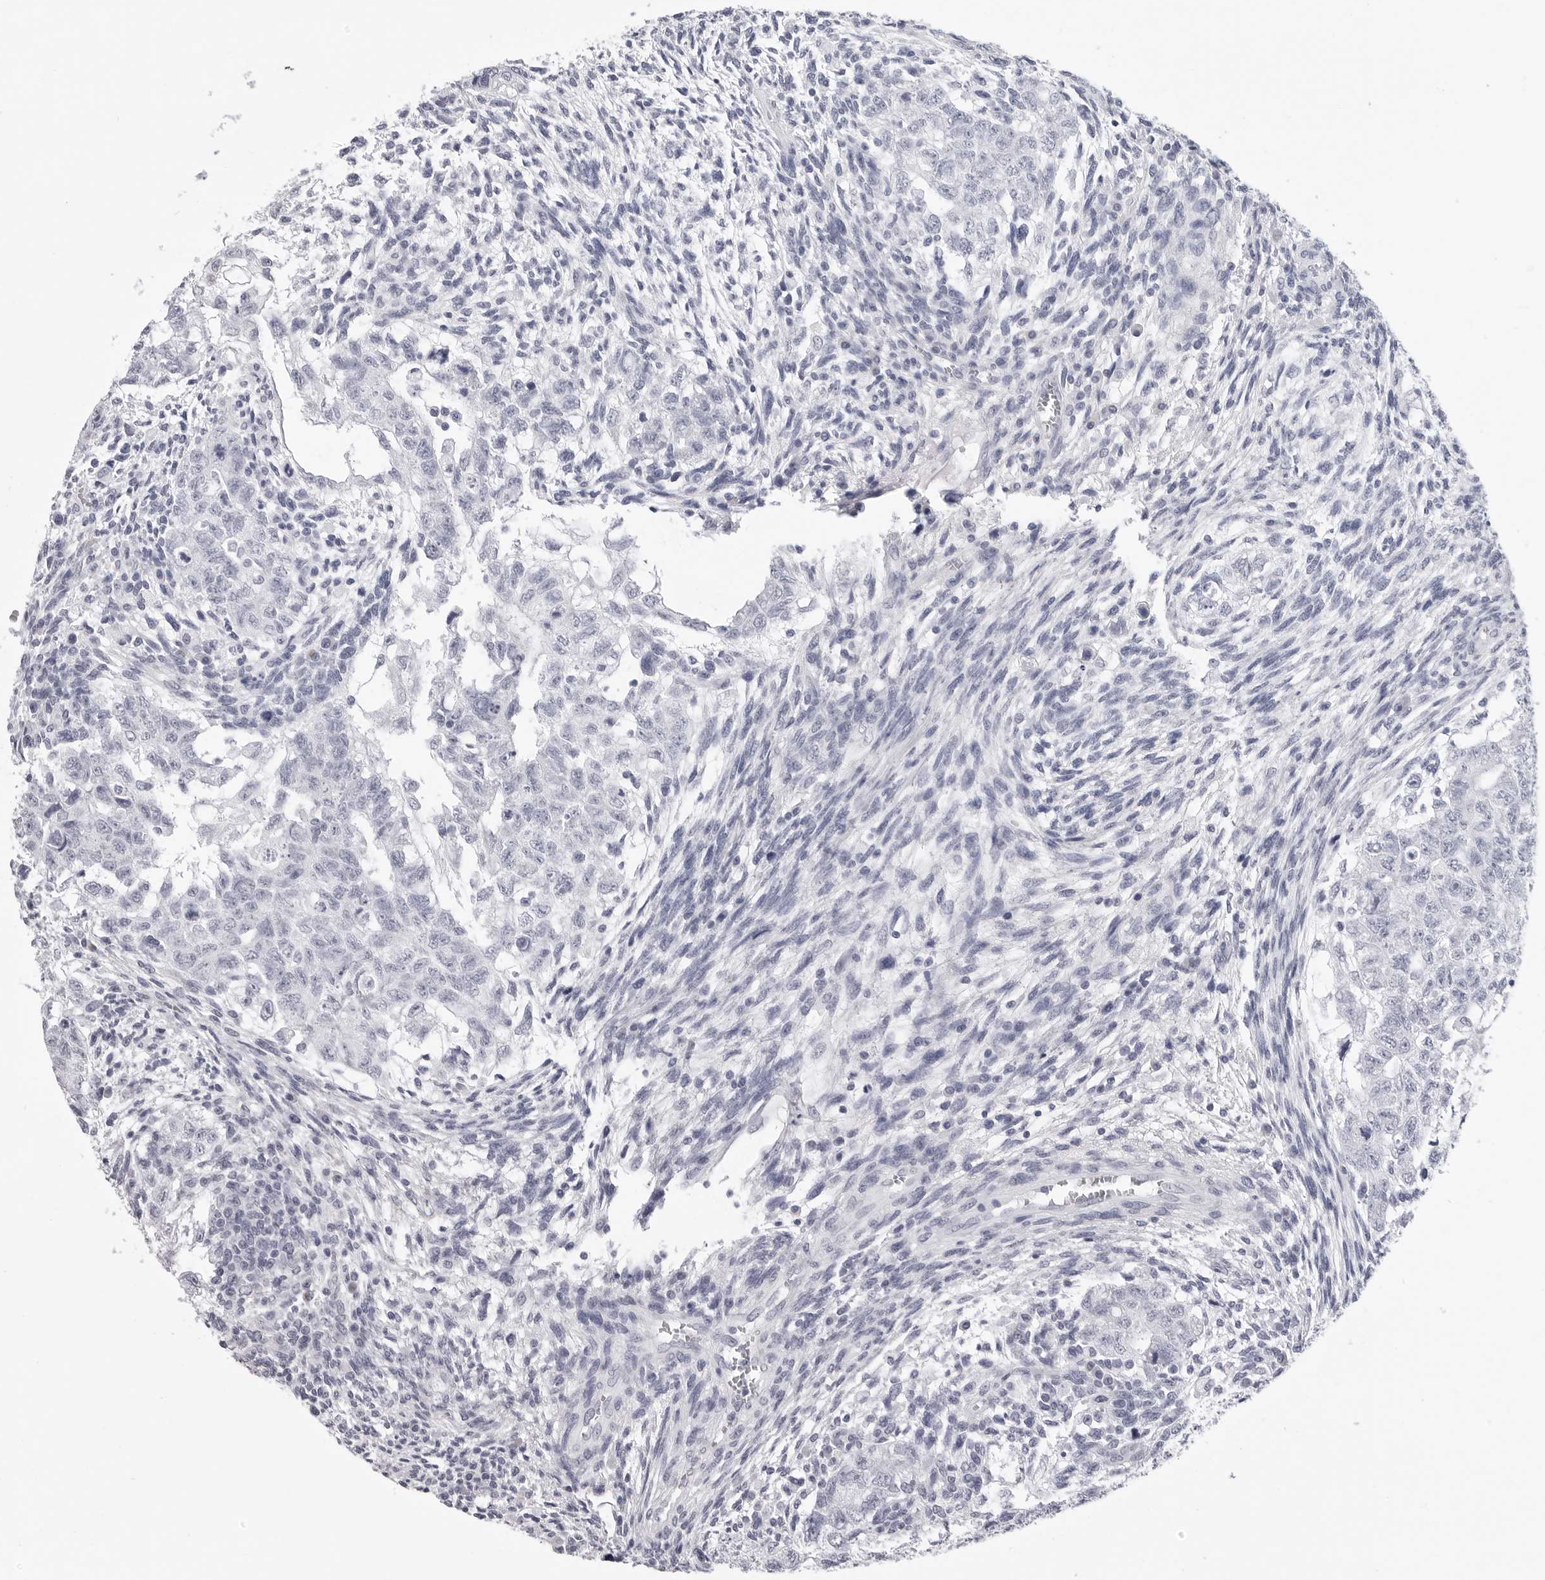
{"staining": {"intensity": "negative", "quantity": "none", "location": "none"}, "tissue": "testis cancer", "cell_type": "Tumor cells", "image_type": "cancer", "snomed": [{"axis": "morphology", "description": "Carcinoma, Embryonal, NOS"}, {"axis": "topography", "description": "Testis"}], "caption": "Testis cancer (embryonal carcinoma) was stained to show a protein in brown. There is no significant positivity in tumor cells.", "gene": "LGALS4", "patient": {"sex": "male", "age": 37}}